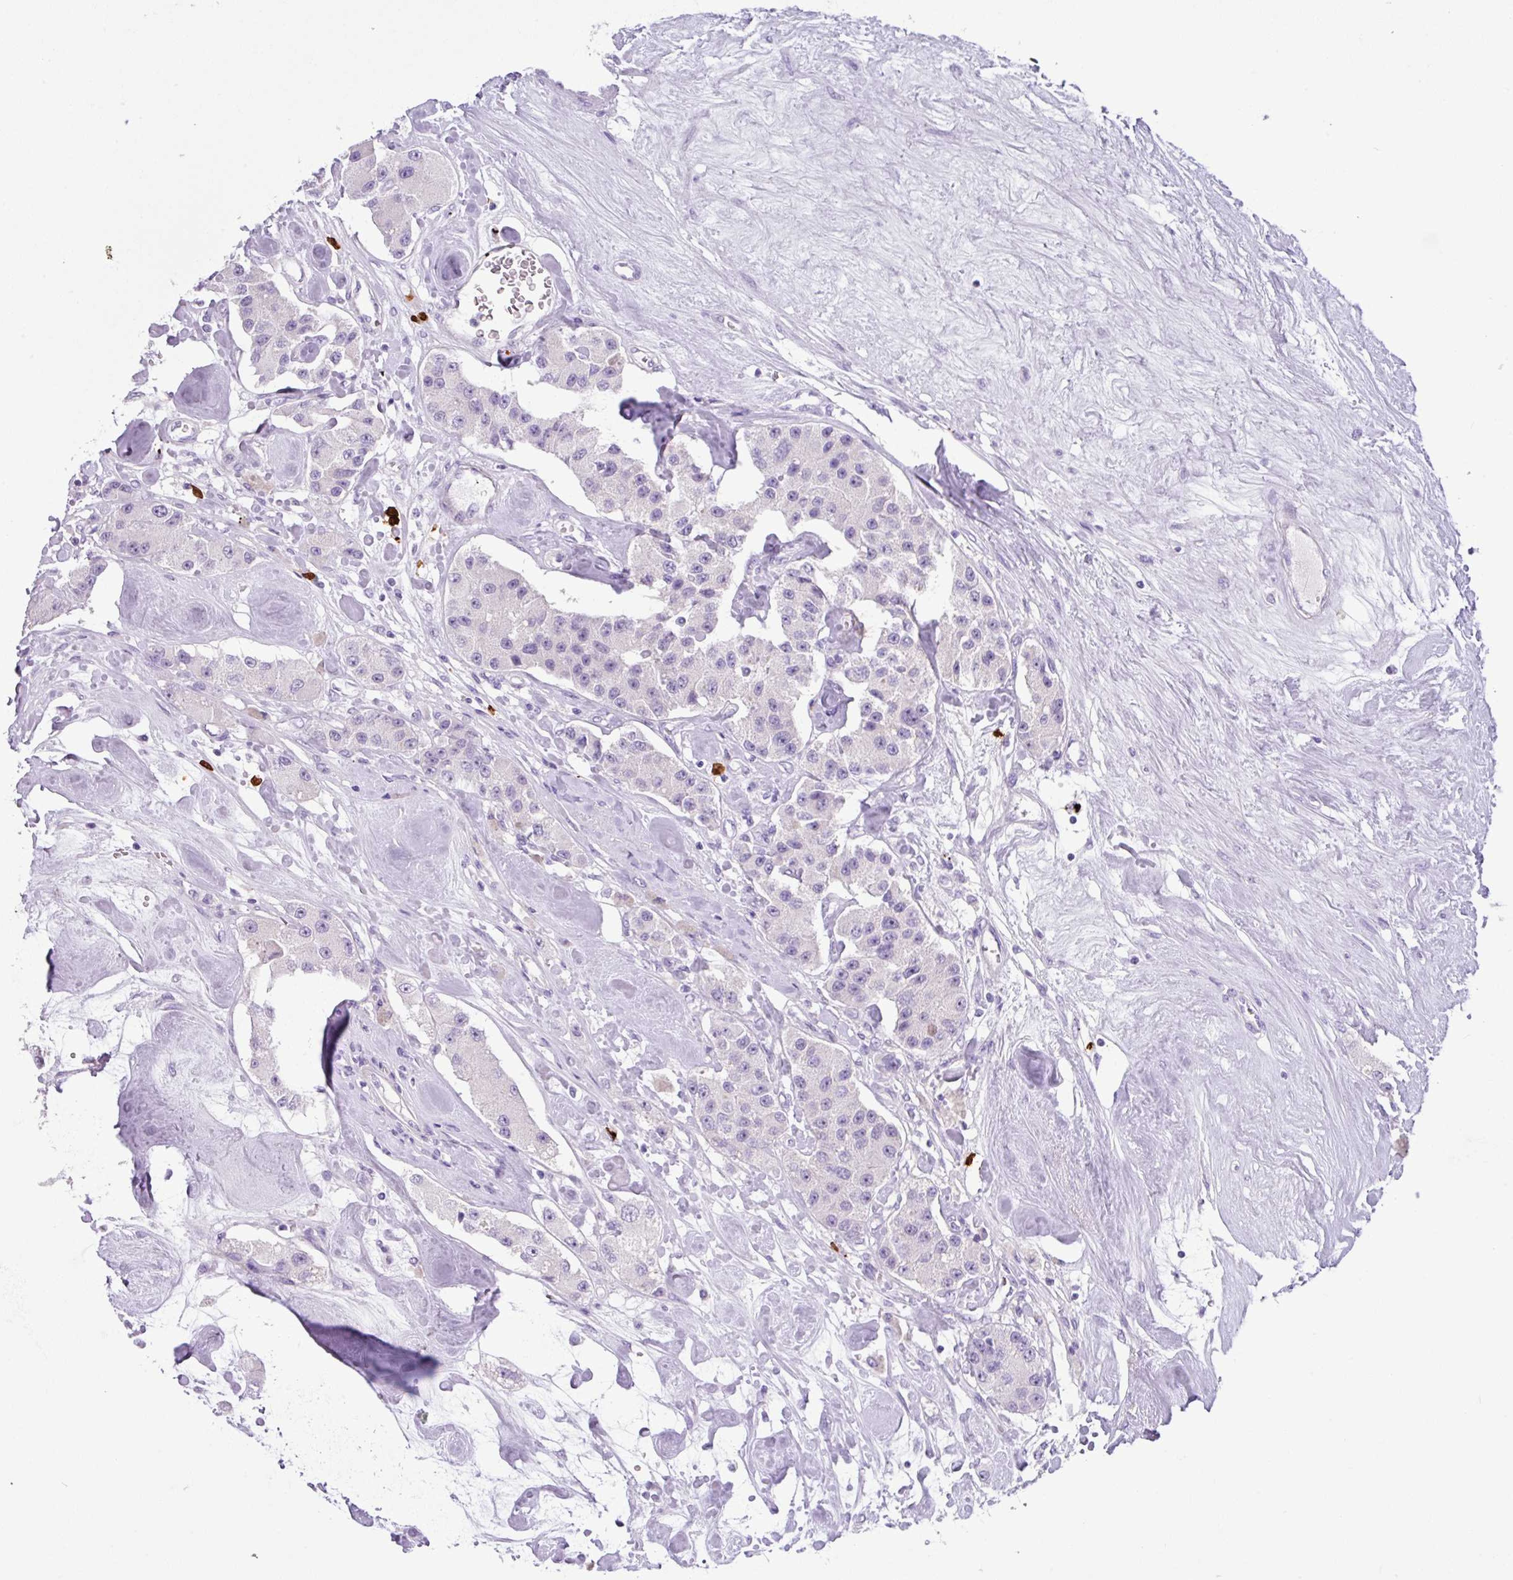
{"staining": {"intensity": "negative", "quantity": "none", "location": "none"}, "tissue": "carcinoid", "cell_type": "Tumor cells", "image_type": "cancer", "snomed": [{"axis": "morphology", "description": "Carcinoid, malignant, NOS"}, {"axis": "topography", "description": "Pancreas"}], "caption": "Photomicrograph shows no significant protein expression in tumor cells of carcinoid.", "gene": "MRM2", "patient": {"sex": "male", "age": 41}}